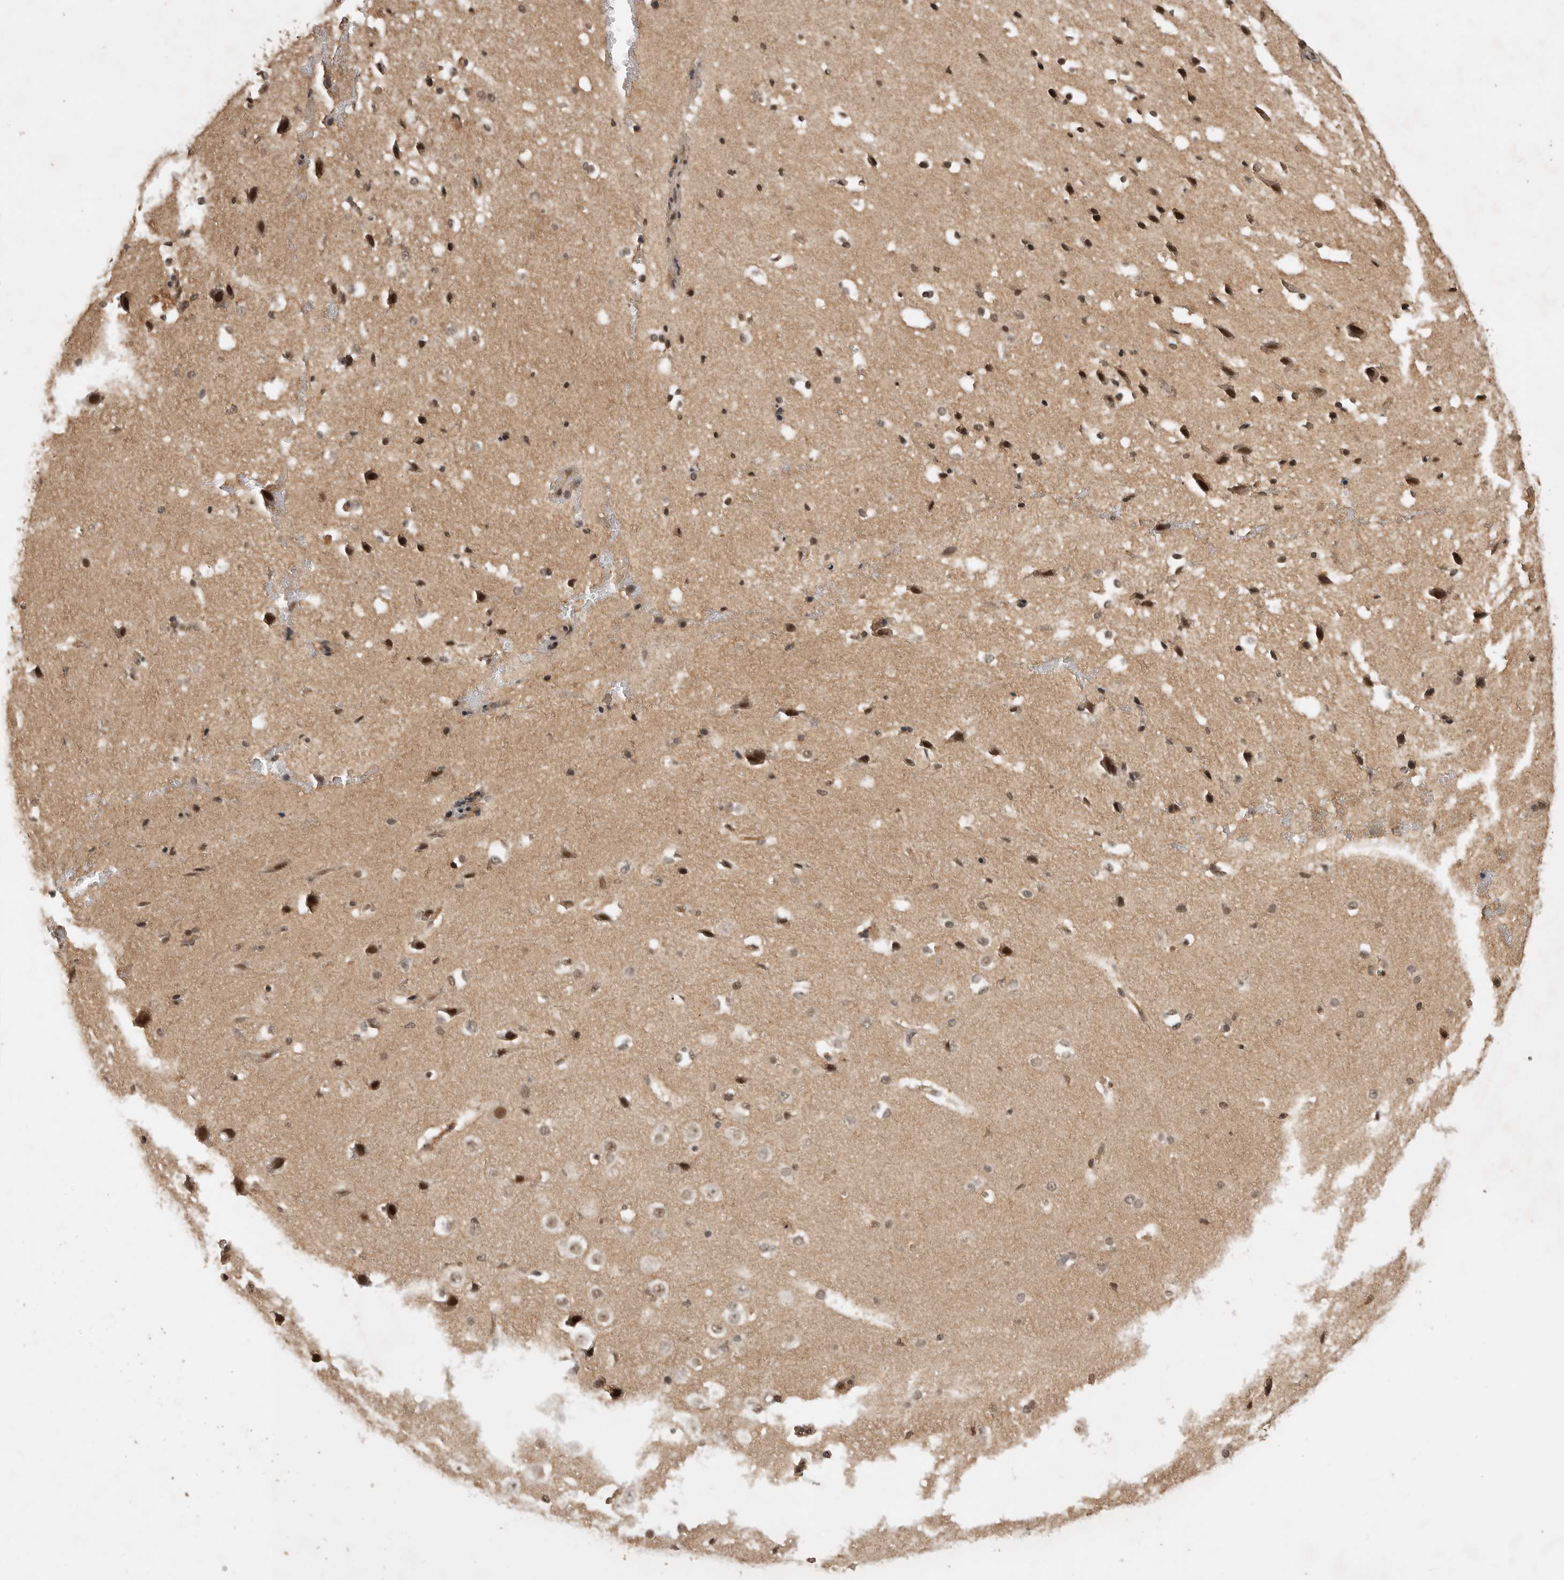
{"staining": {"intensity": "moderate", "quantity": ">75%", "location": "cytoplasmic/membranous,nuclear"}, "tissue": "cerebral cortex", "cell_type": "Endothelial cells", "image_type": "normal", "snomed": [{"axis": "morphology", "description": "Normal tissue, NOS"}, {"axis": "morphology", "description": "Developmental malformation"}, {"axis": "topography", "description": "Cerebral cortex"}], "caption": "IHC of unremarkable cerebral cortex demonstrates medium levels of moderate cytoplasmic/membranous,nuclear expression in approximately >75% of endothelial cells. The staining is performed using DAB (3,3'-diaminobenzidine) brown chromogen to label protein expression. The nuclei are counter-stained blue using hematoxylin.", "gene": "CBLL1", "patient": {"sex": "female", "age": 30}}